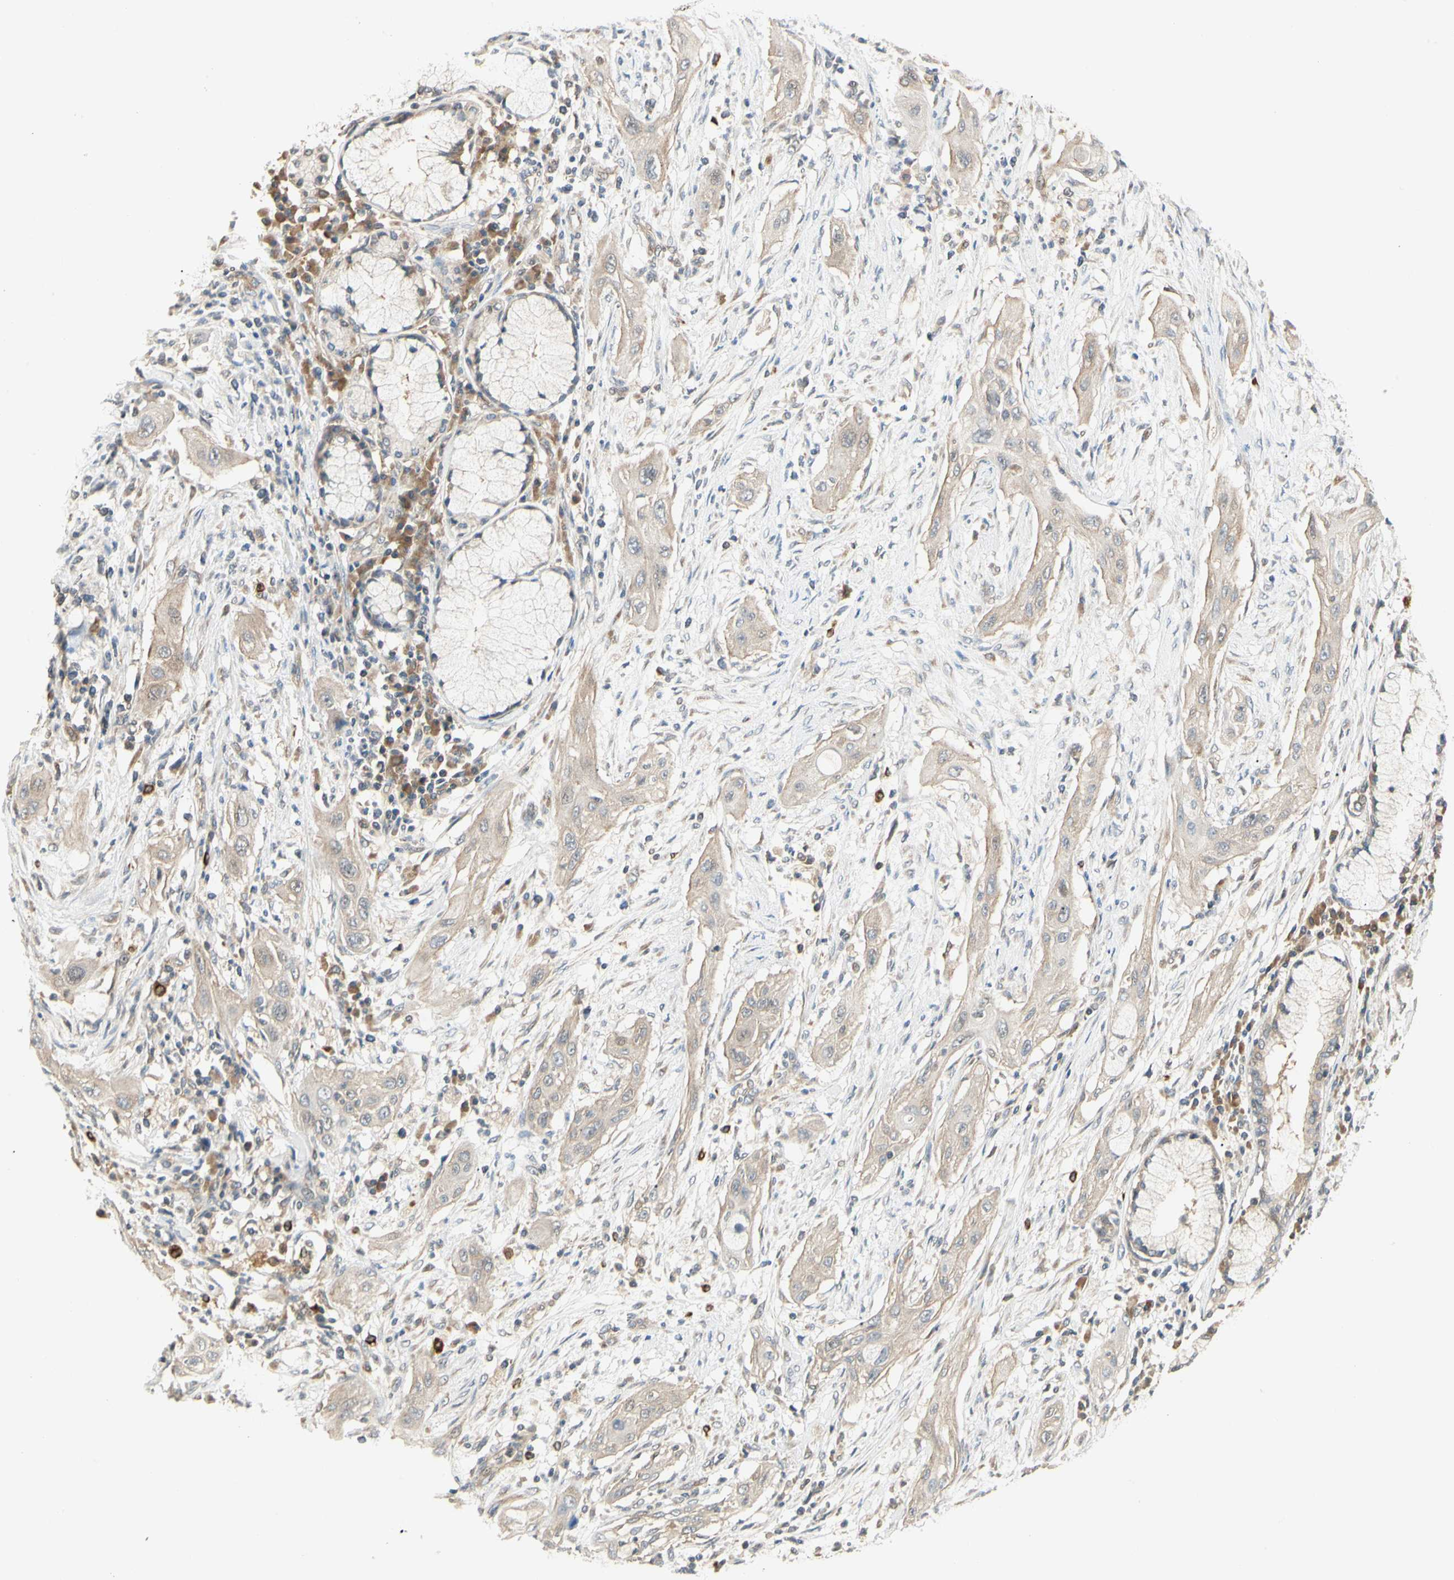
{"staining": {"intensity": "weak", "quantity": ">75%", "location": "cytoplasmic/membranous"}, "tissue": "lung cancer", "cell_type": "Tumor cells", "image_type": "cancer", "snomed": [{"axis": "morphology", "description": "Squamous cell carcinoma, NOS"}, {"axis": "topography", "description": "Lung"}], "caption": "Squamous cell carcinoma (lung) stained with a protein marker reveals weak staining in tumor cells.", "gene": "IRAG1", "patient": {"sex": "female", "age": 47}}